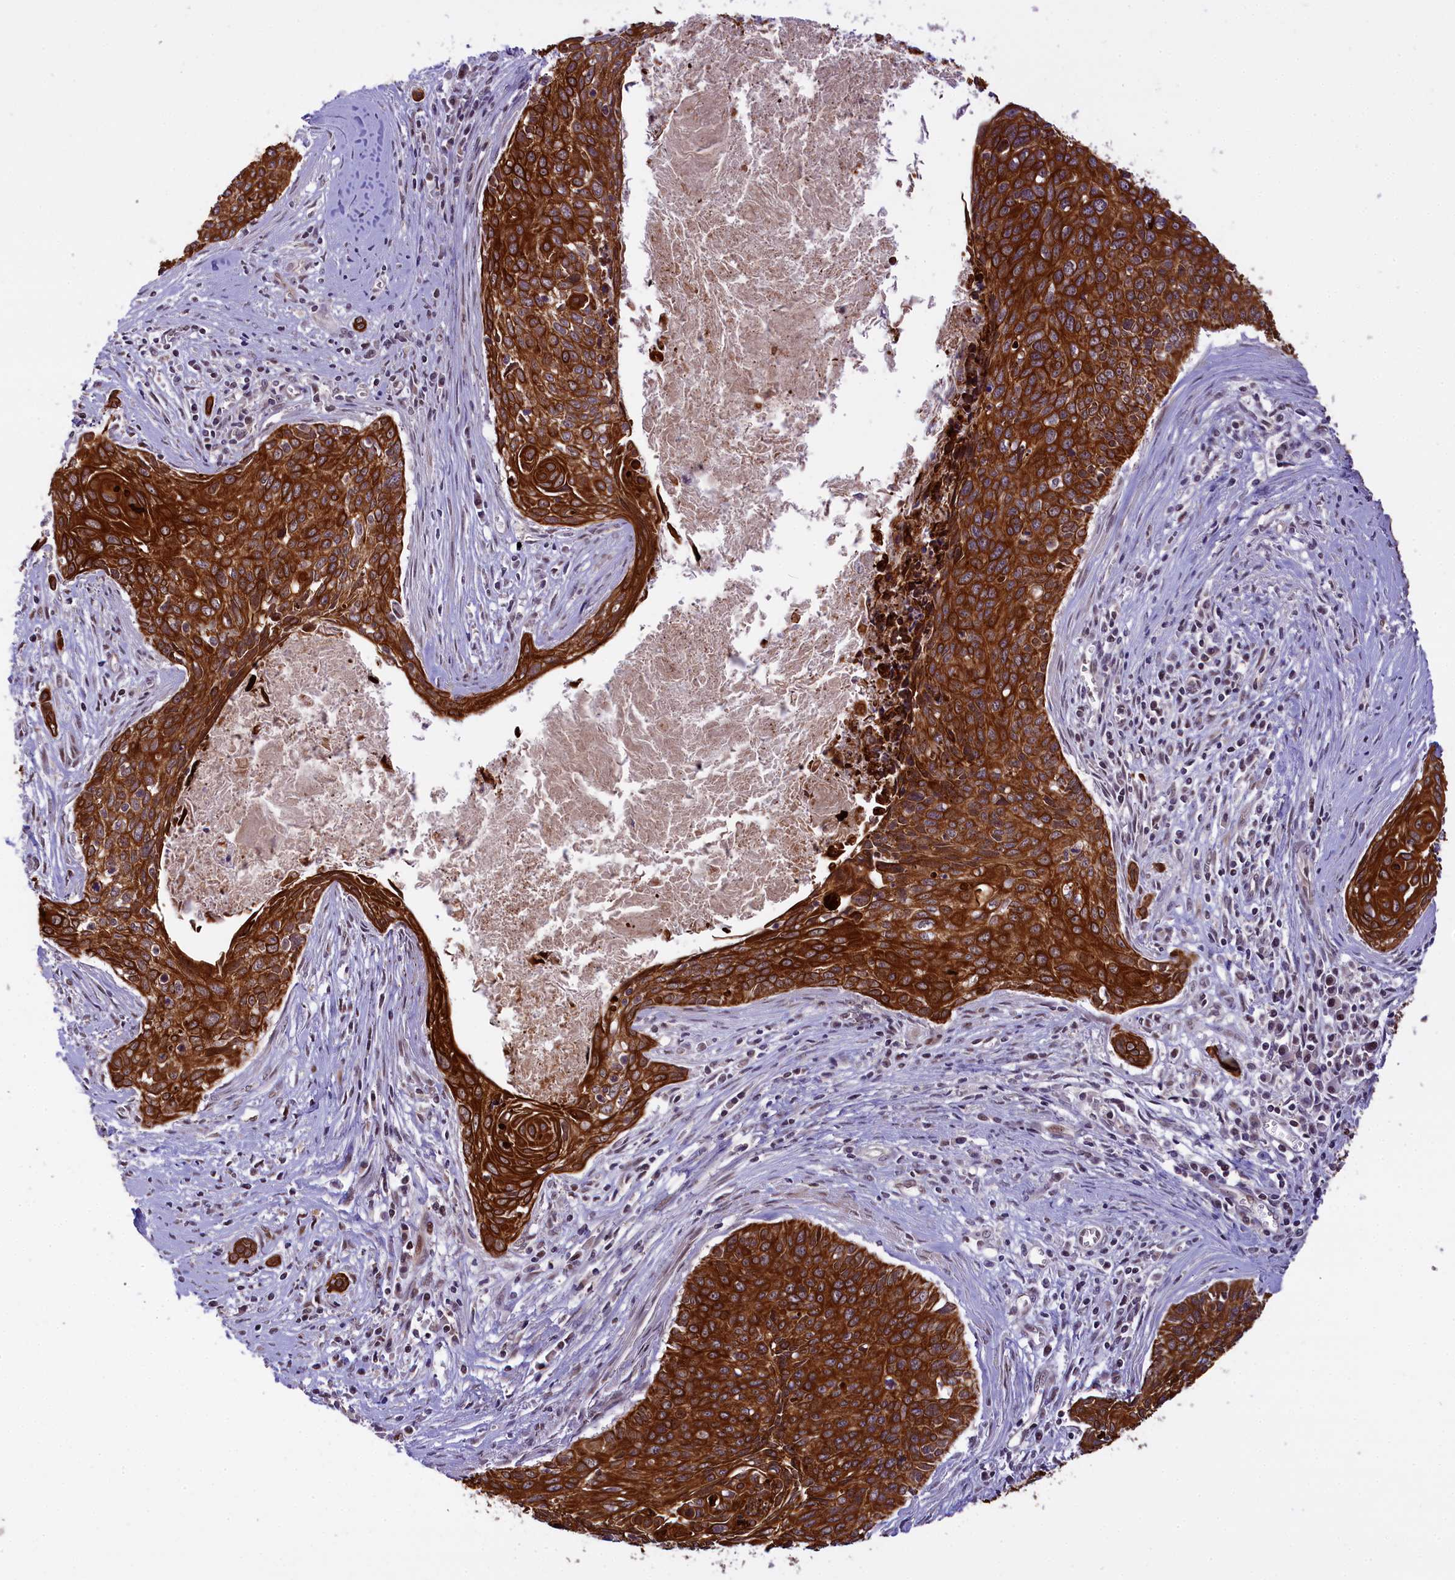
{"staining": {"intensity": "strong", "quantity": ">75%", "location": "cytoplasmic/membranous"}, "tissue": "cervical cancer", "cell_type": "Tumor cells", "image_type": "cancer", "snomed": [{"axis": "morphology", "description": "Squamous cell carcinoma, NOS"}, {"axis": "topography", "description": "Cervix"}], "caption": "A brown stain shows strong cytoplasmic/membranous staining of a protein in human cervical cancer tumor cells. (DAB = brown stain, brightfield microscopy at high magnification).", "gene": "CARD8", "patient": {"sex": "female", "age": 55}}